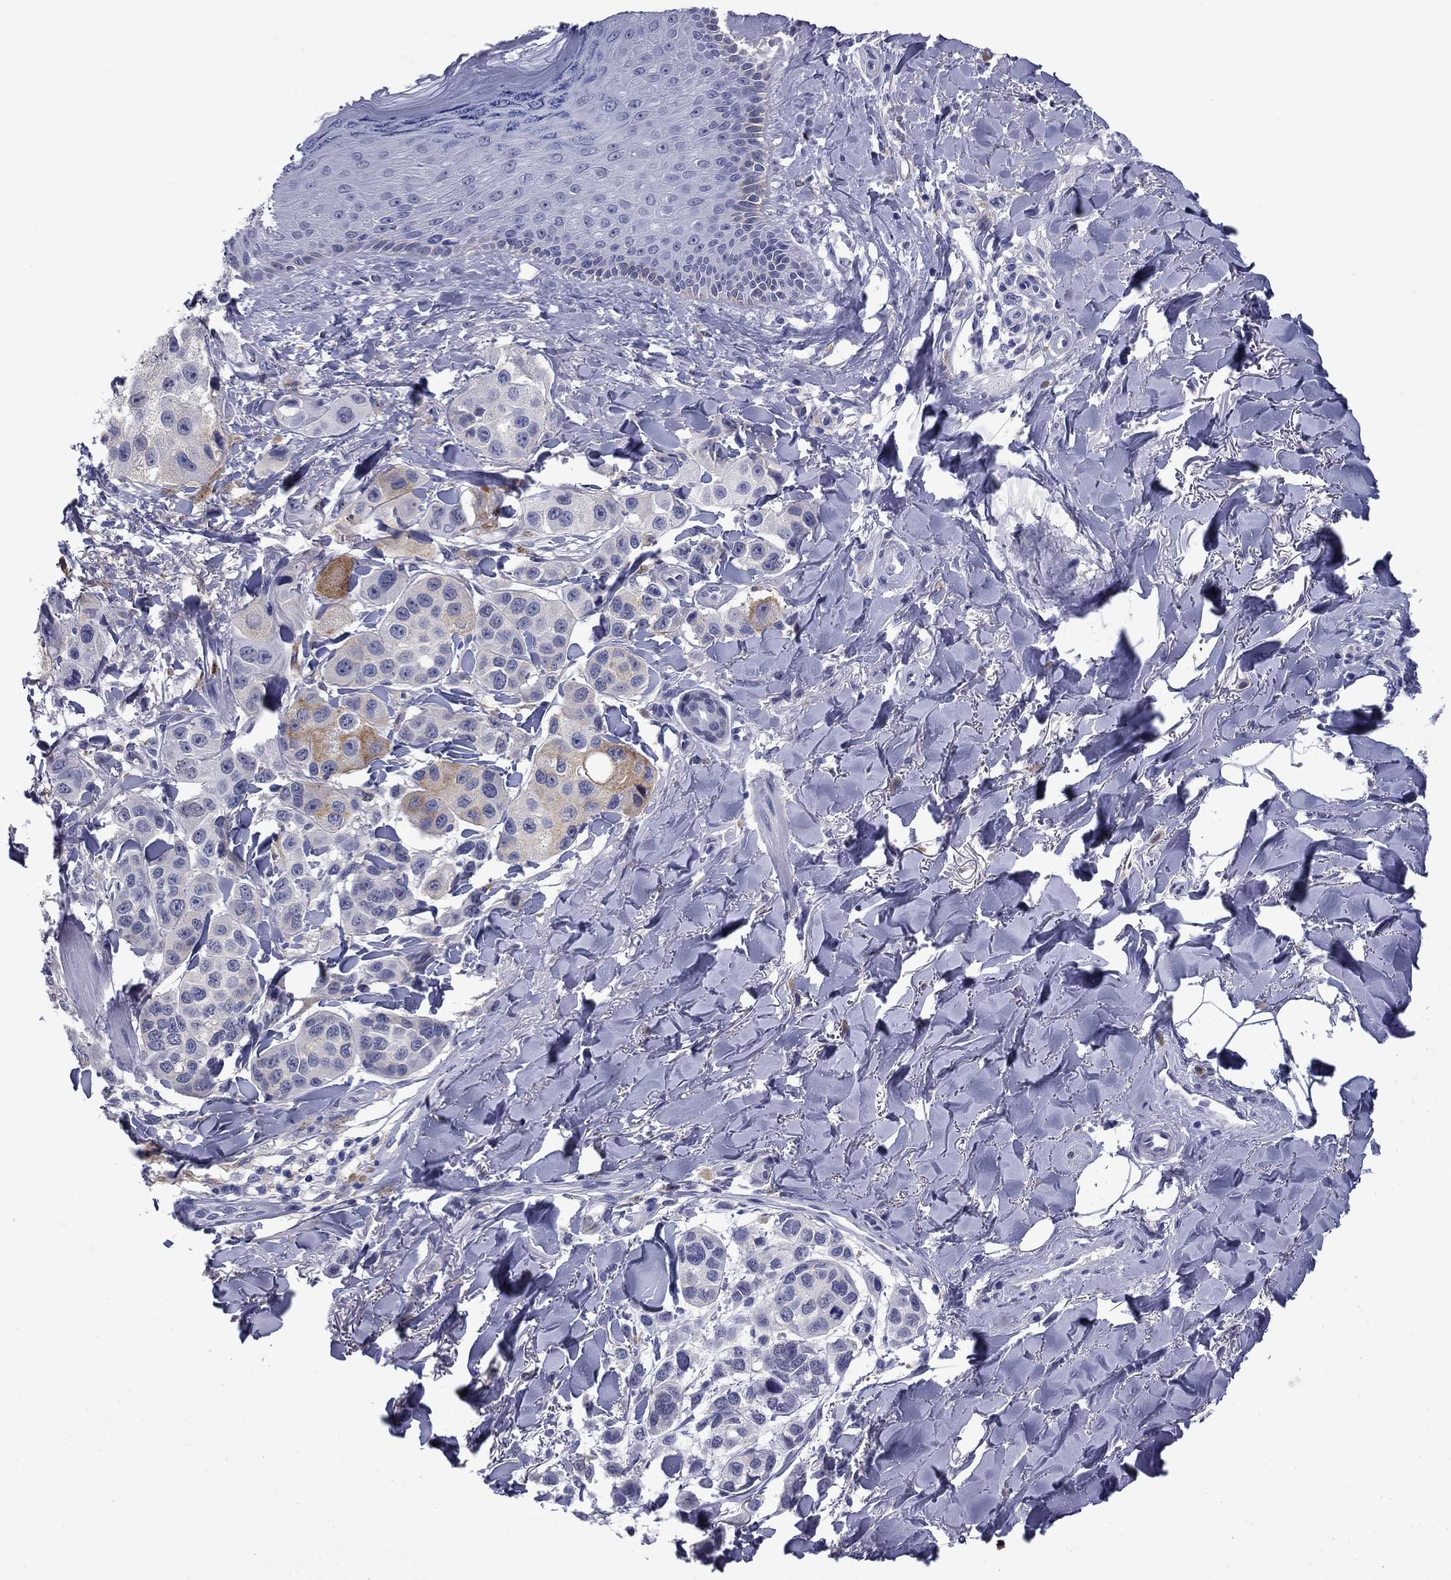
{"staining": {"intensity": "negative", "quantity": "none", "location": "none"}, "tissue": "melanoma", "cell_type": "Tumor cells", "image_type": "cancer", "snomed": [{"axis": "morphology", "description": "Malignant melanoma, NOS"}, {"axis": "topography", "description": "Skin"}], "caption": "Immunohistochemistry (IHC) micrograph of neoplastic tissue: malignant melanoma stained with DAB (3,3'-diaminobenzidine) displays no significant protein staining in tumor cells.", "gene": "BCL2L14", "patient": {"sex": "male", "age": 57}}